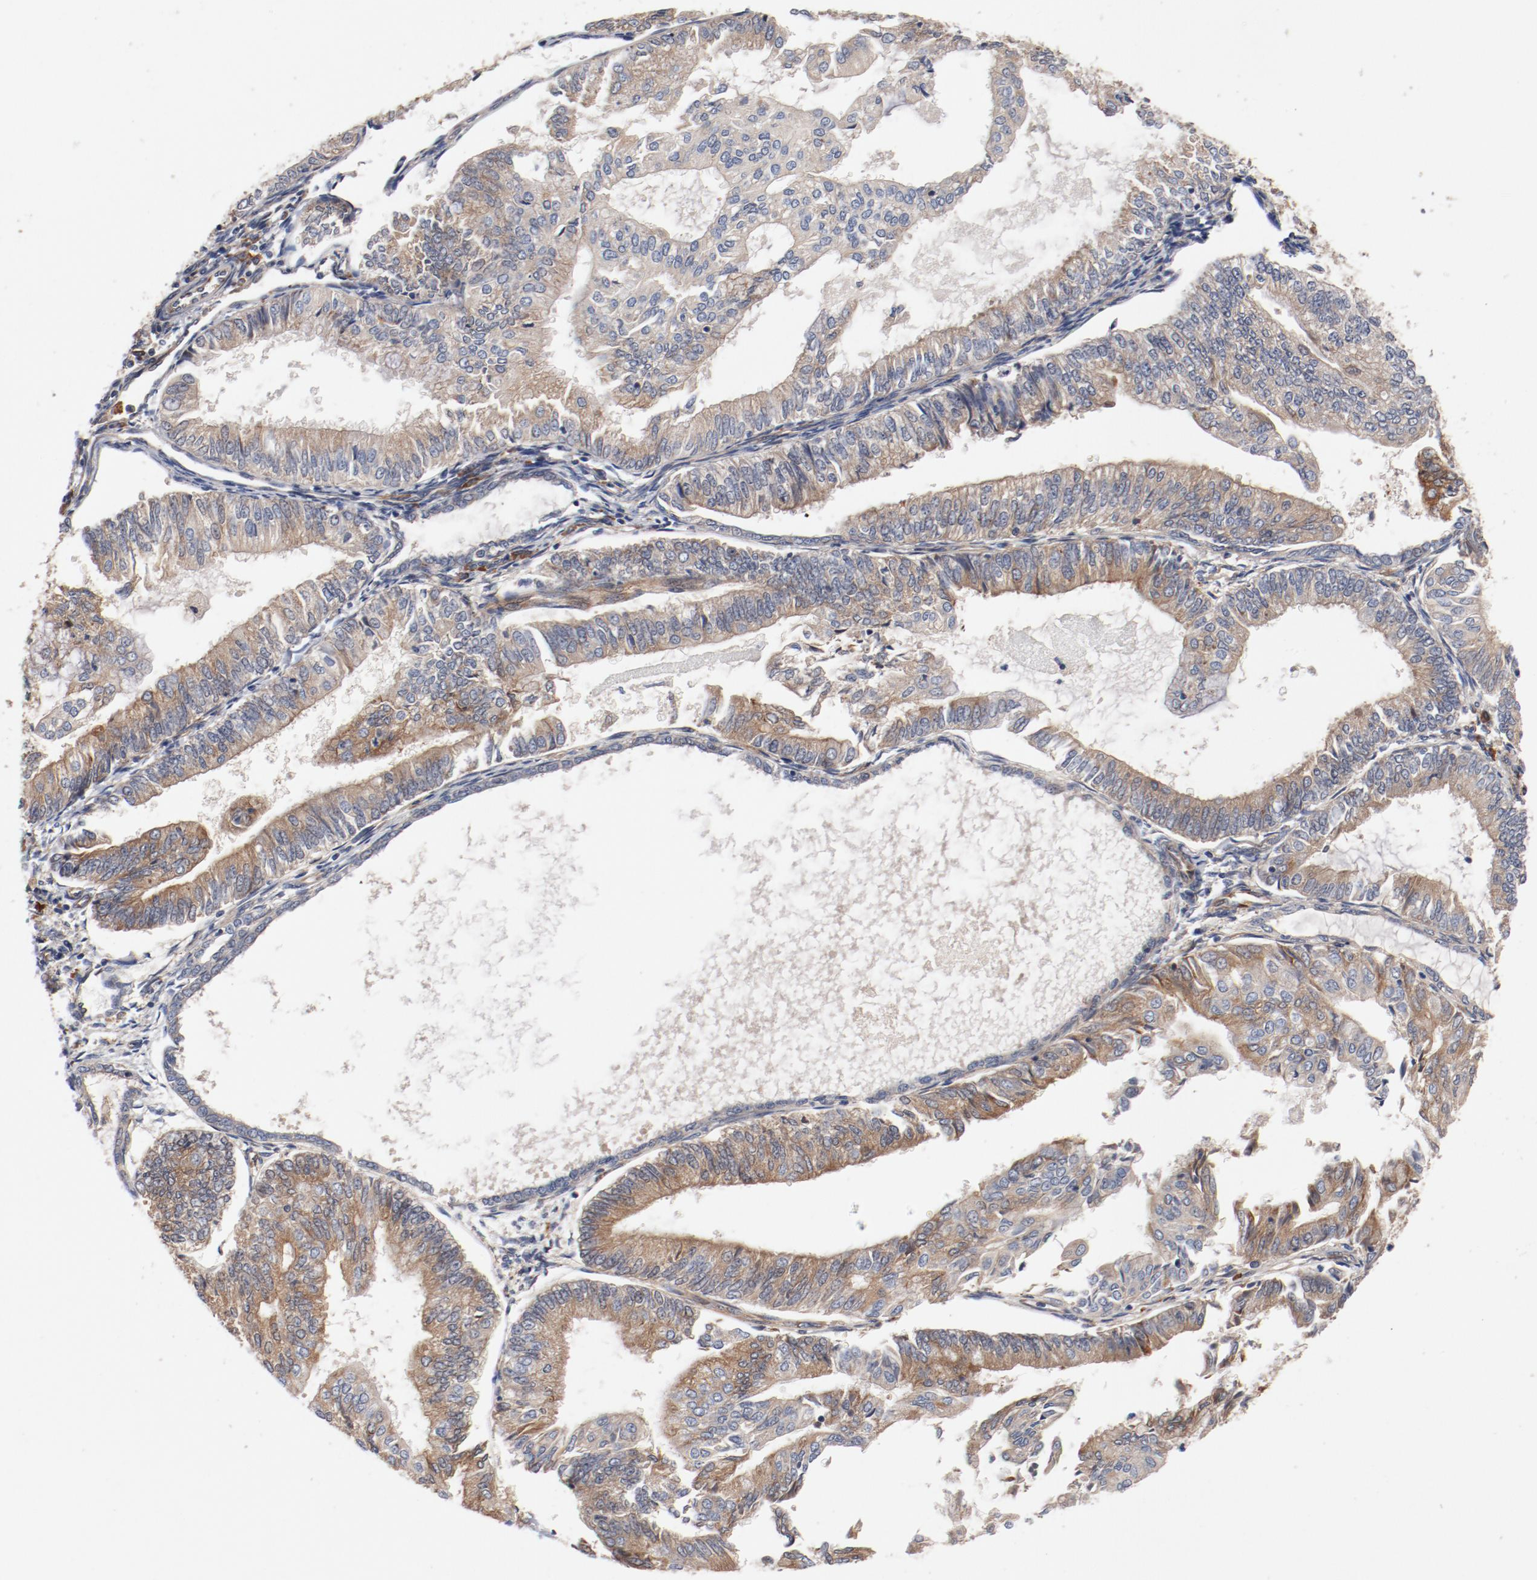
{"staining": {"intensity": "moderate", "quantity": ">75%", "location": "cytoplasmic/membranous"}, "tissue": "endometrial cancer", "cell_type": "Tumor cells", "image_type": "cancer", "snomed": [{"axis": "morphology", "description": "Adenocarcinoma, NOS"}, {"axis": "topography", "description": "Endometrium"}], "caption": "DAB (3,3'-diaminobenzidine) immunohistochemical staining of human endometrial cancer (adenocarcinoma) demonstrates moderate cytoplasmic/membranous protein positivity in approximately >75% of tumor cells. (IHC, brightfield microscopy, high magnification).", "gene": "PITPNM2", "patient": {"sex": "female", "age": 59}}